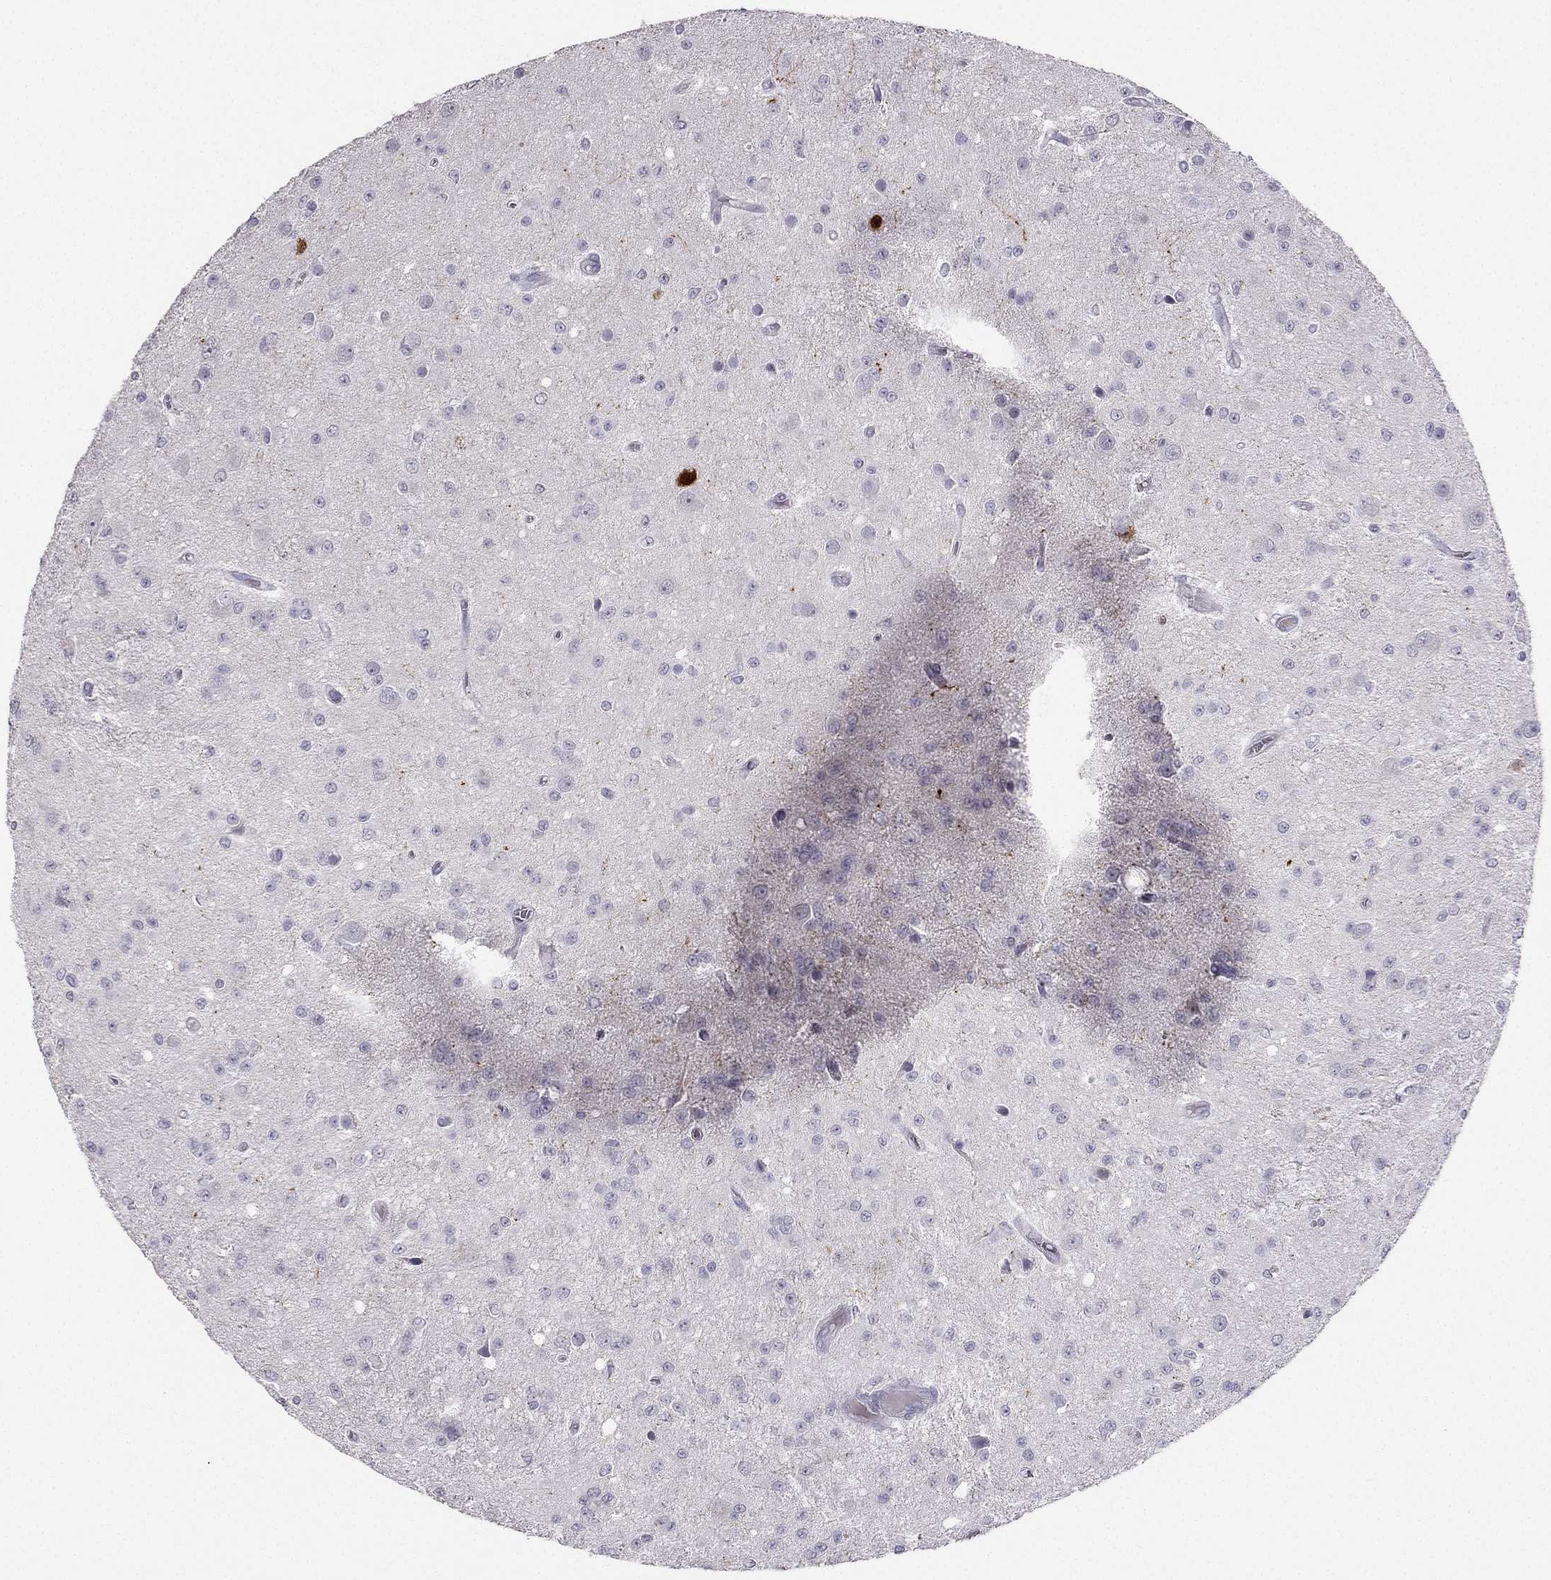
{"staining": {"intensity": "negative", "quantity": "none", "location": "none"}, "tissue": "glioma", "cell_type": "Tumor cells", "image_type": "cancer", "snomed": [{"axis": "morphology", "description": "Glioma, malignant, Low grade"}, {"axis": "topography", "description": "Brain"}], "caption": "Photomicrograph shows no significant protein positivity in tumor cells of malignant glioma (low-grade).", "gene": "CALB2", "patient": {"sex": "female", "age": 45}}